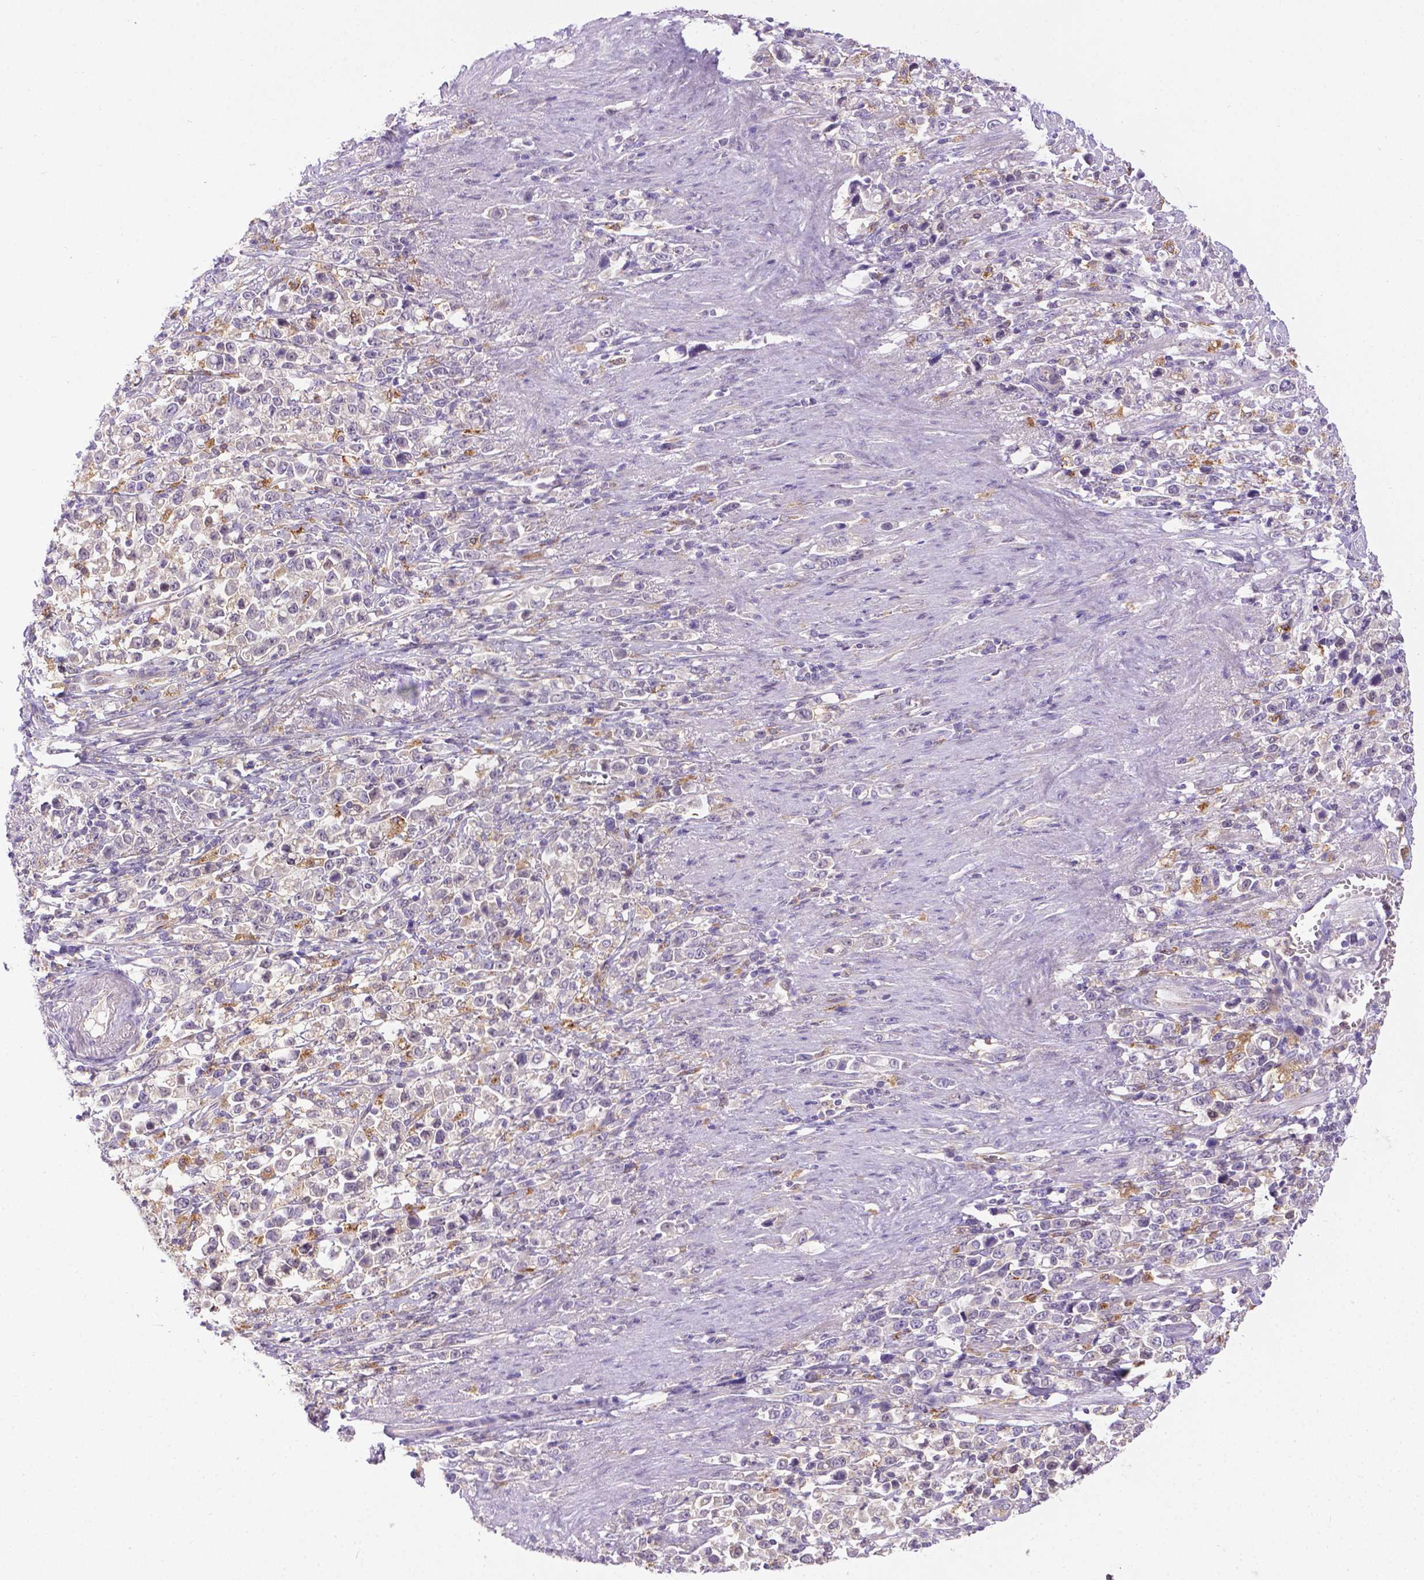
{"staining": {"intensity": "negative", "quantity": "none", "location": "none"}, "tissue": "stomach cancer", "cell_type": "Tumor cells", "image_type": "cancer", "snomed": [{"axis": "morphology", "description": "Adenocarcinoma, NOS"}, {"axis": "topography", "description": "Stomach"}], "caption": "Image shows no protein positivity in tumor cells of adenocarcinoma (stomach) tissue.", "gene": "TM4SF18", "patient": {"sex": "male", "age": 63}}